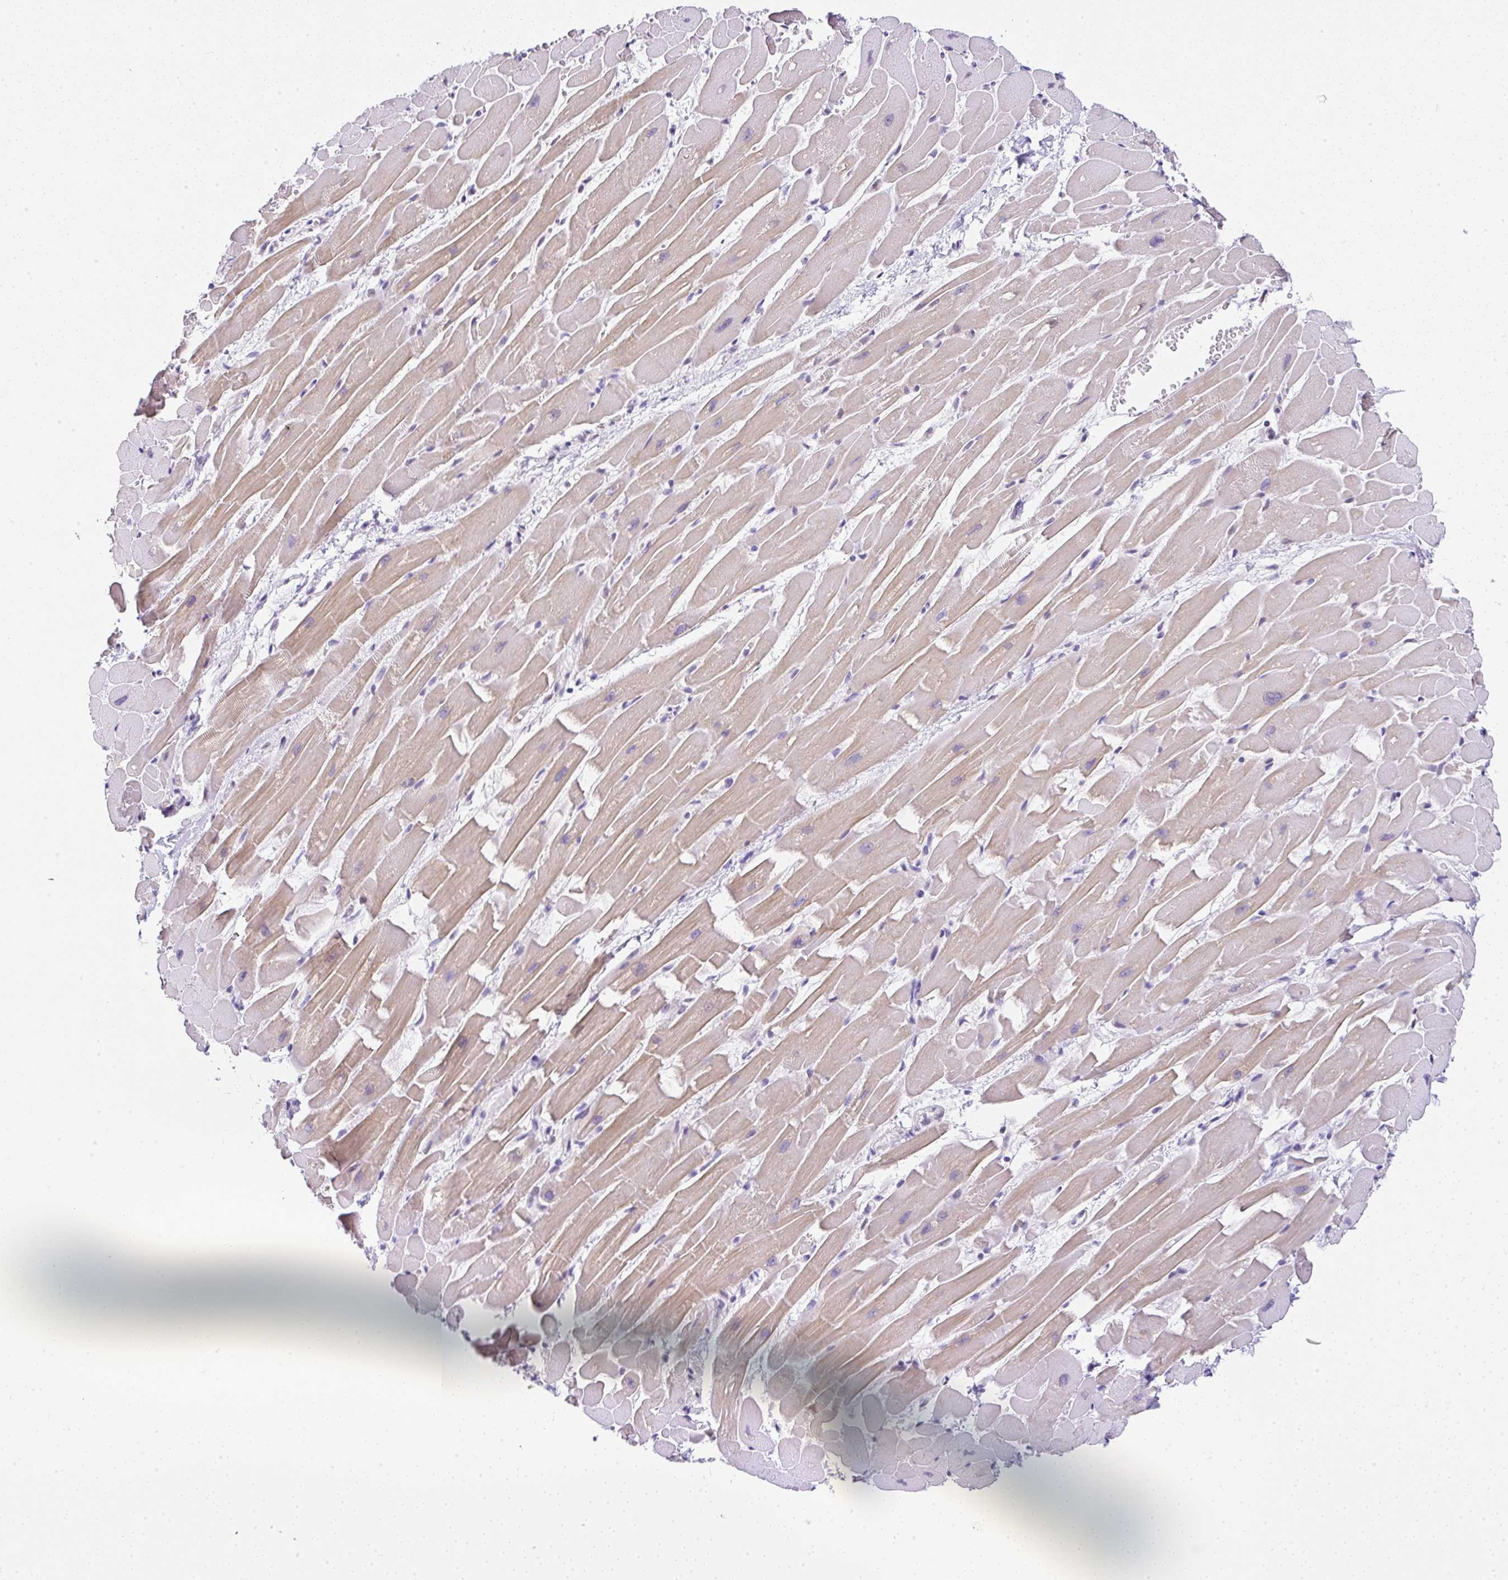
{"staining": {"intensity": "weak", "quantity": "25%-75%", "location": "cytoplasmic/membranous"}, "tissue": "heart muscle", "cell_type": "Cardiomyocytes", "image_type": "normal", "snomed": [{"axis": "morphology", "description": "Normal tissue, NOS"}, {"axis": "topography", "description": "Heart"}], "caption": "Immunohistochemical staining of unremarkable heart muscle reveals weak cytoplasmic/membranous protein expression in approximately 25%-75% of cardiomyocytes.", "gene": "NR1D2", "patient": {"sex": "male", "age": 37}}